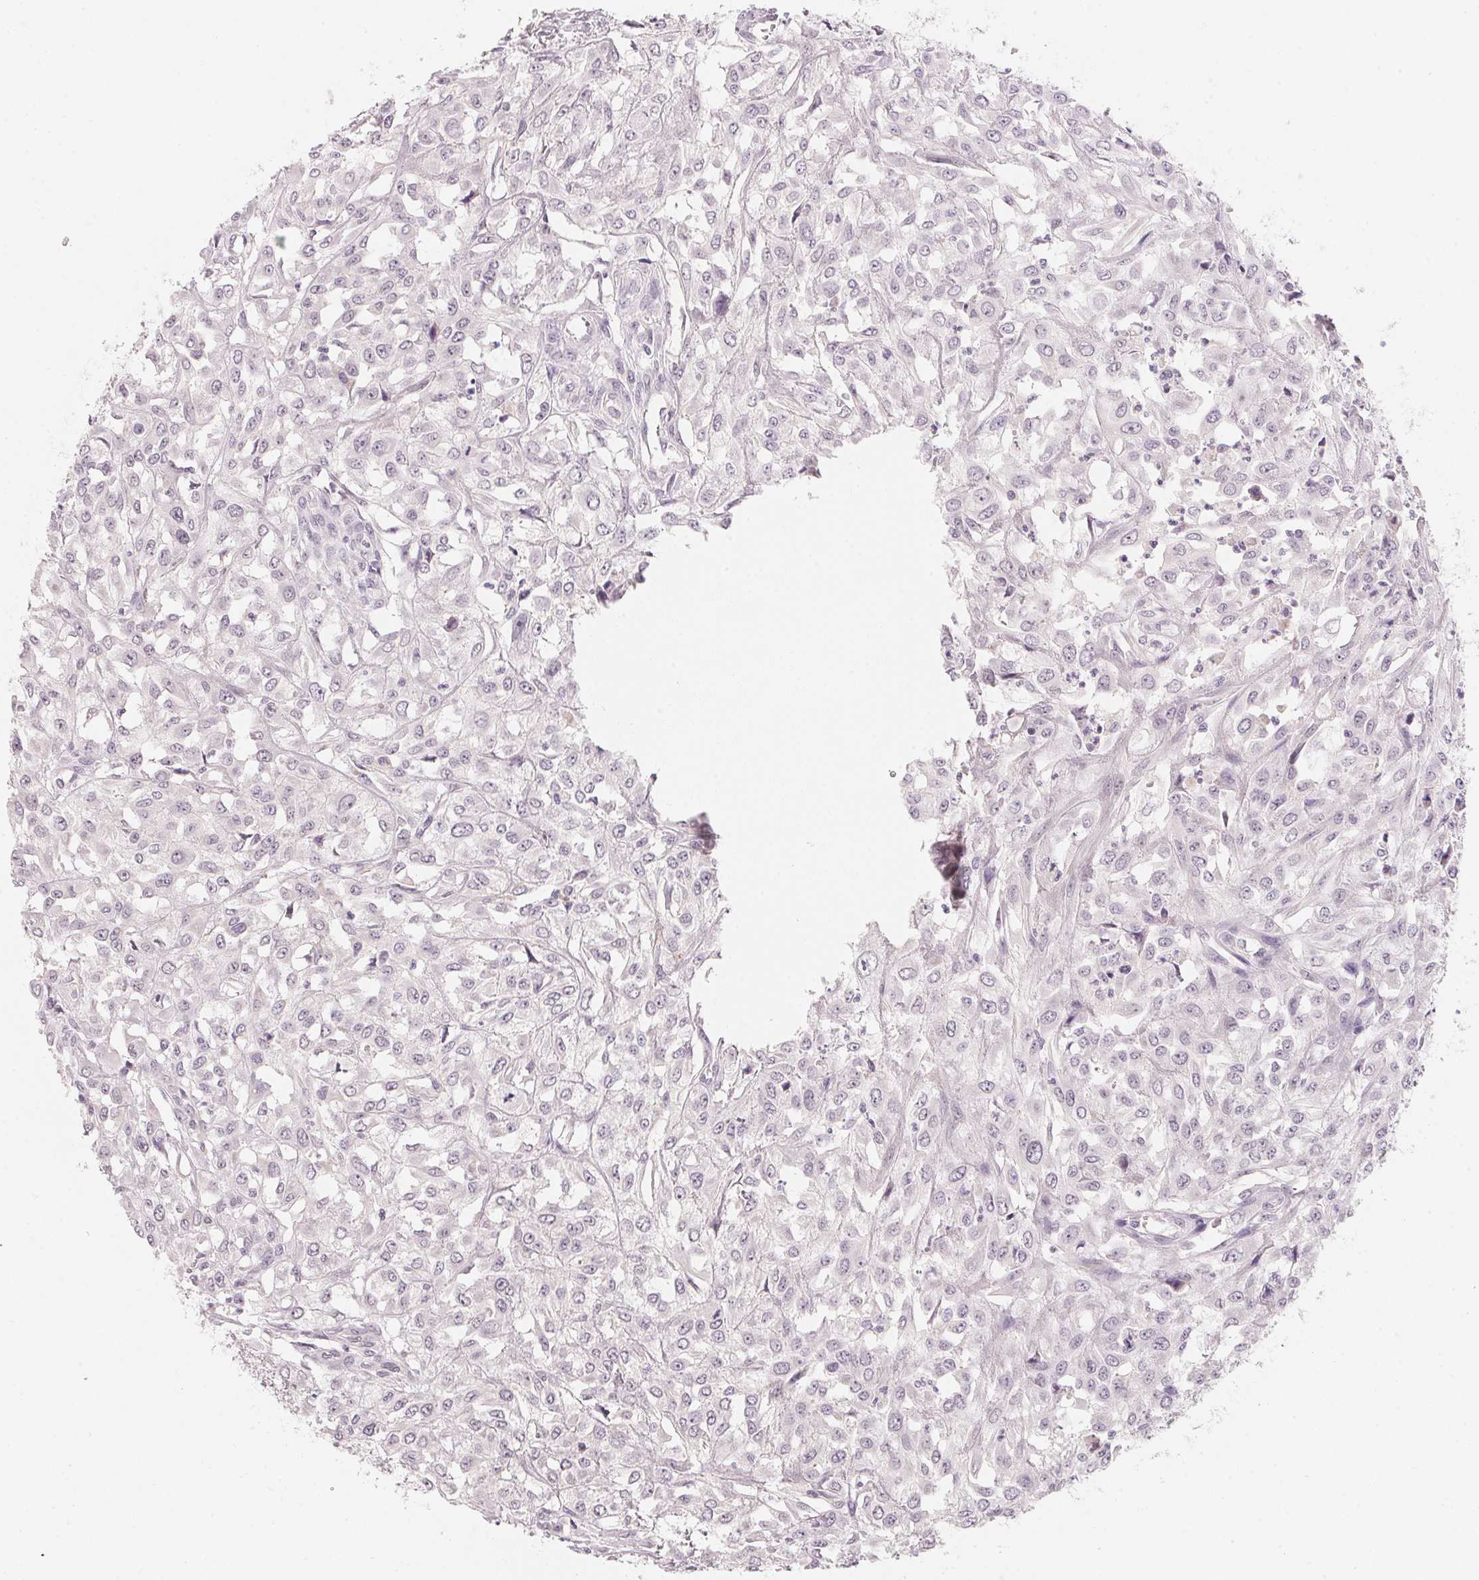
{"staining": {"intensity": "negative", "quantity": "none", "location": "none"}, "tissue": "urothelial cancer", "cell_type": "Tumor cells", "image_type": "cancer", "snomed": [{"axis": "morphology", "description": "Urothelial carcinoma, High grade"}, {"axis": "topography", "description": "Urinary bladder"}], "caption": "Histopathology image shows no protein expression in tumor cells of urothelial cancer tissue. (Stains: DAB (3,3'-diaminobenzidine) immunohistochemistry with hematoxylin counter stain, Microscopy: brightfield microscopy at high magnification).", "gene": "ANKRD31", "patient": {"sex": "male", "age": 67}}